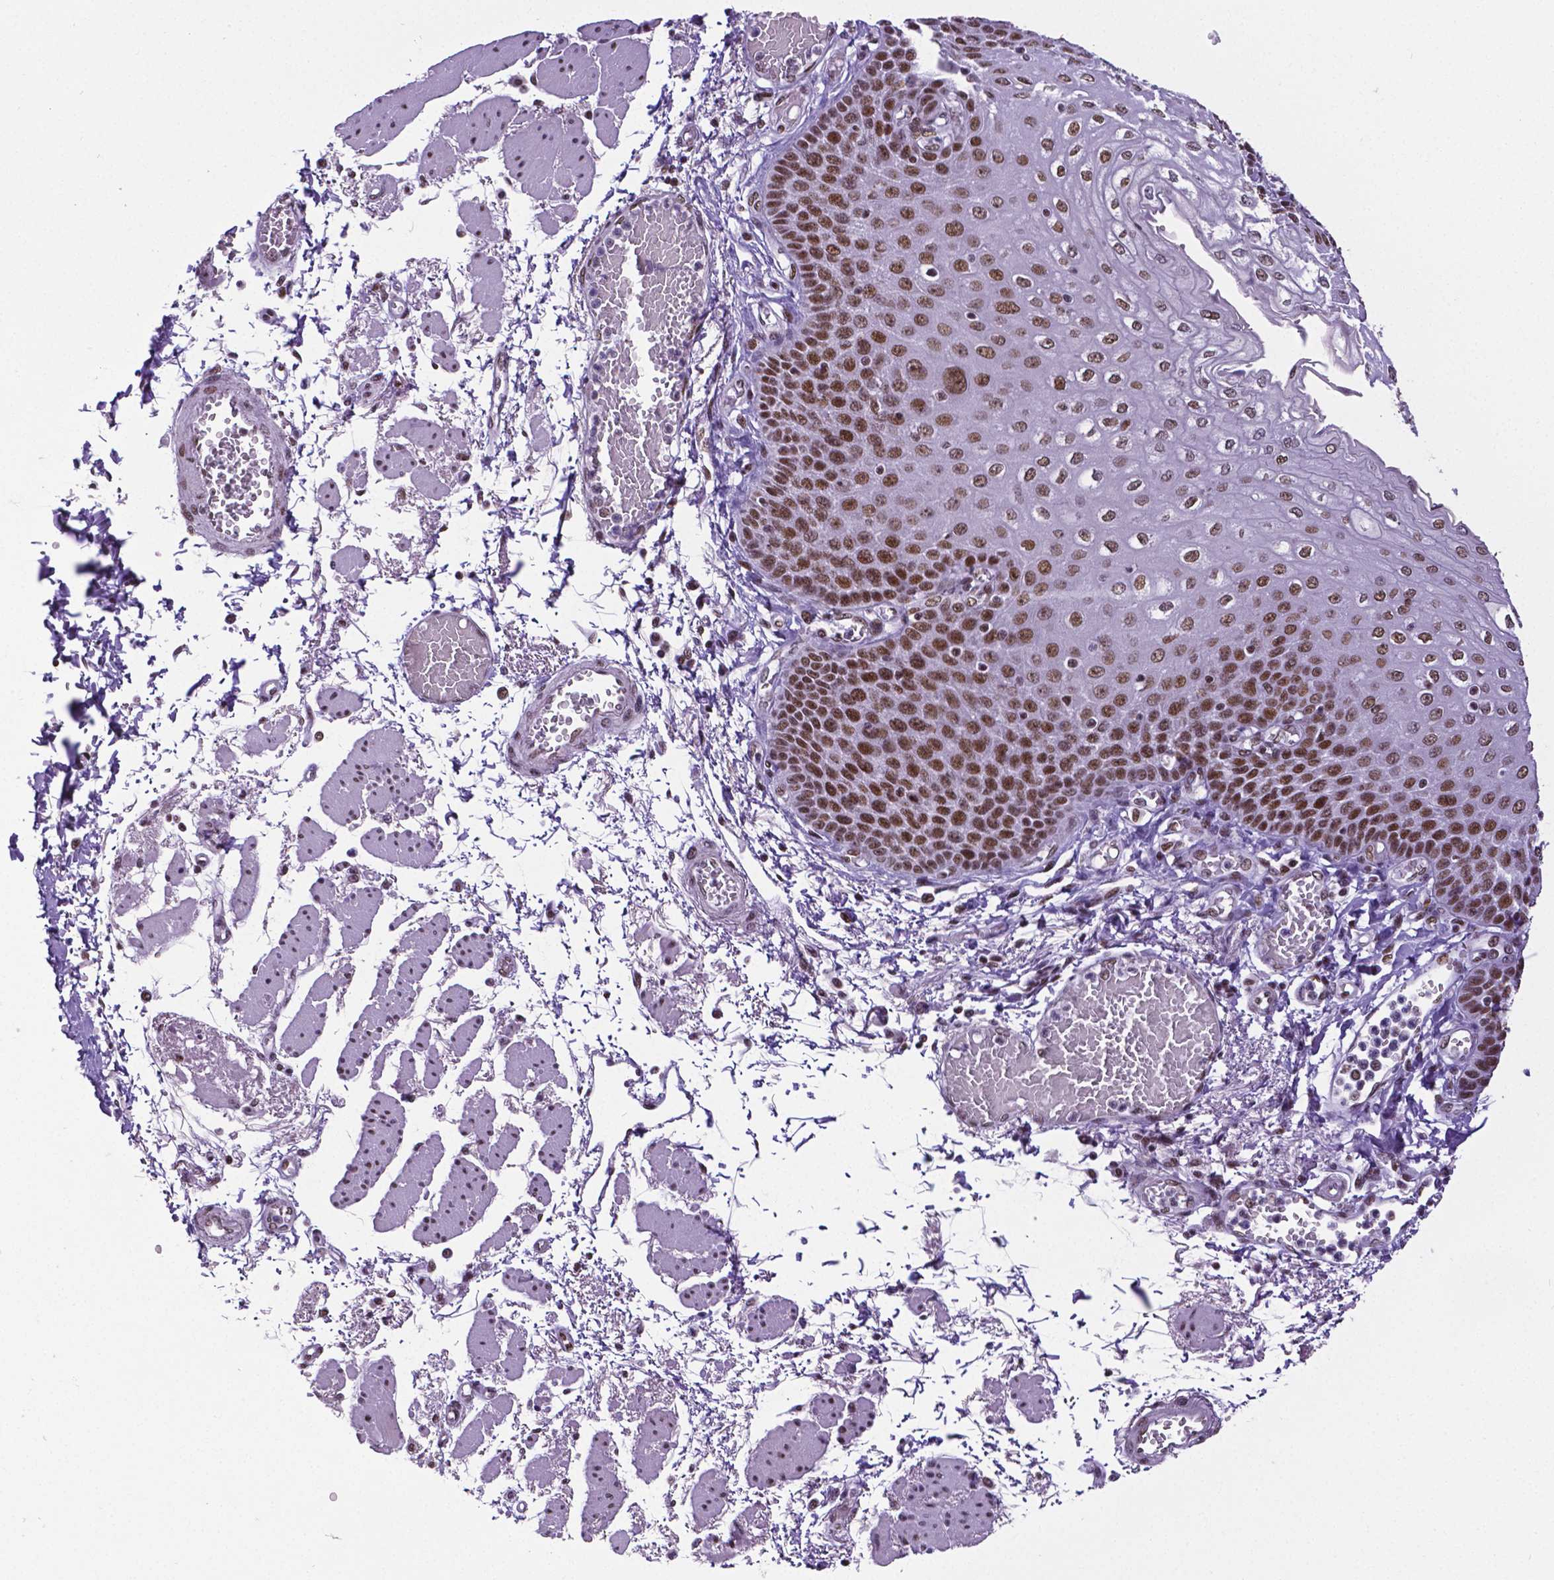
{"staining": {"intensity": "strong", "quantity": ">75%", "location": "nuclear"}, "tissue": "esophagus", "cell_type": "Squamous epithelial cells", "image_type": "normal", "snomed": [{"axis": "morphology", "description": "Normal tissue, NOS"}, {"axis": "morphology", "description": "Adenocarcinoma, NOS"}, {"axis": "topography", "description": "Esophagus"}], "caption": "Immunohistochemistry micrograph of unremarkable esophagus stained for a protein (brown), which demonstrates high levels of strong nuclear staining in approximately >75% of squamous epithelial cells.", "gene": "REST", "patient": {"sex": "male", "age": 81}}